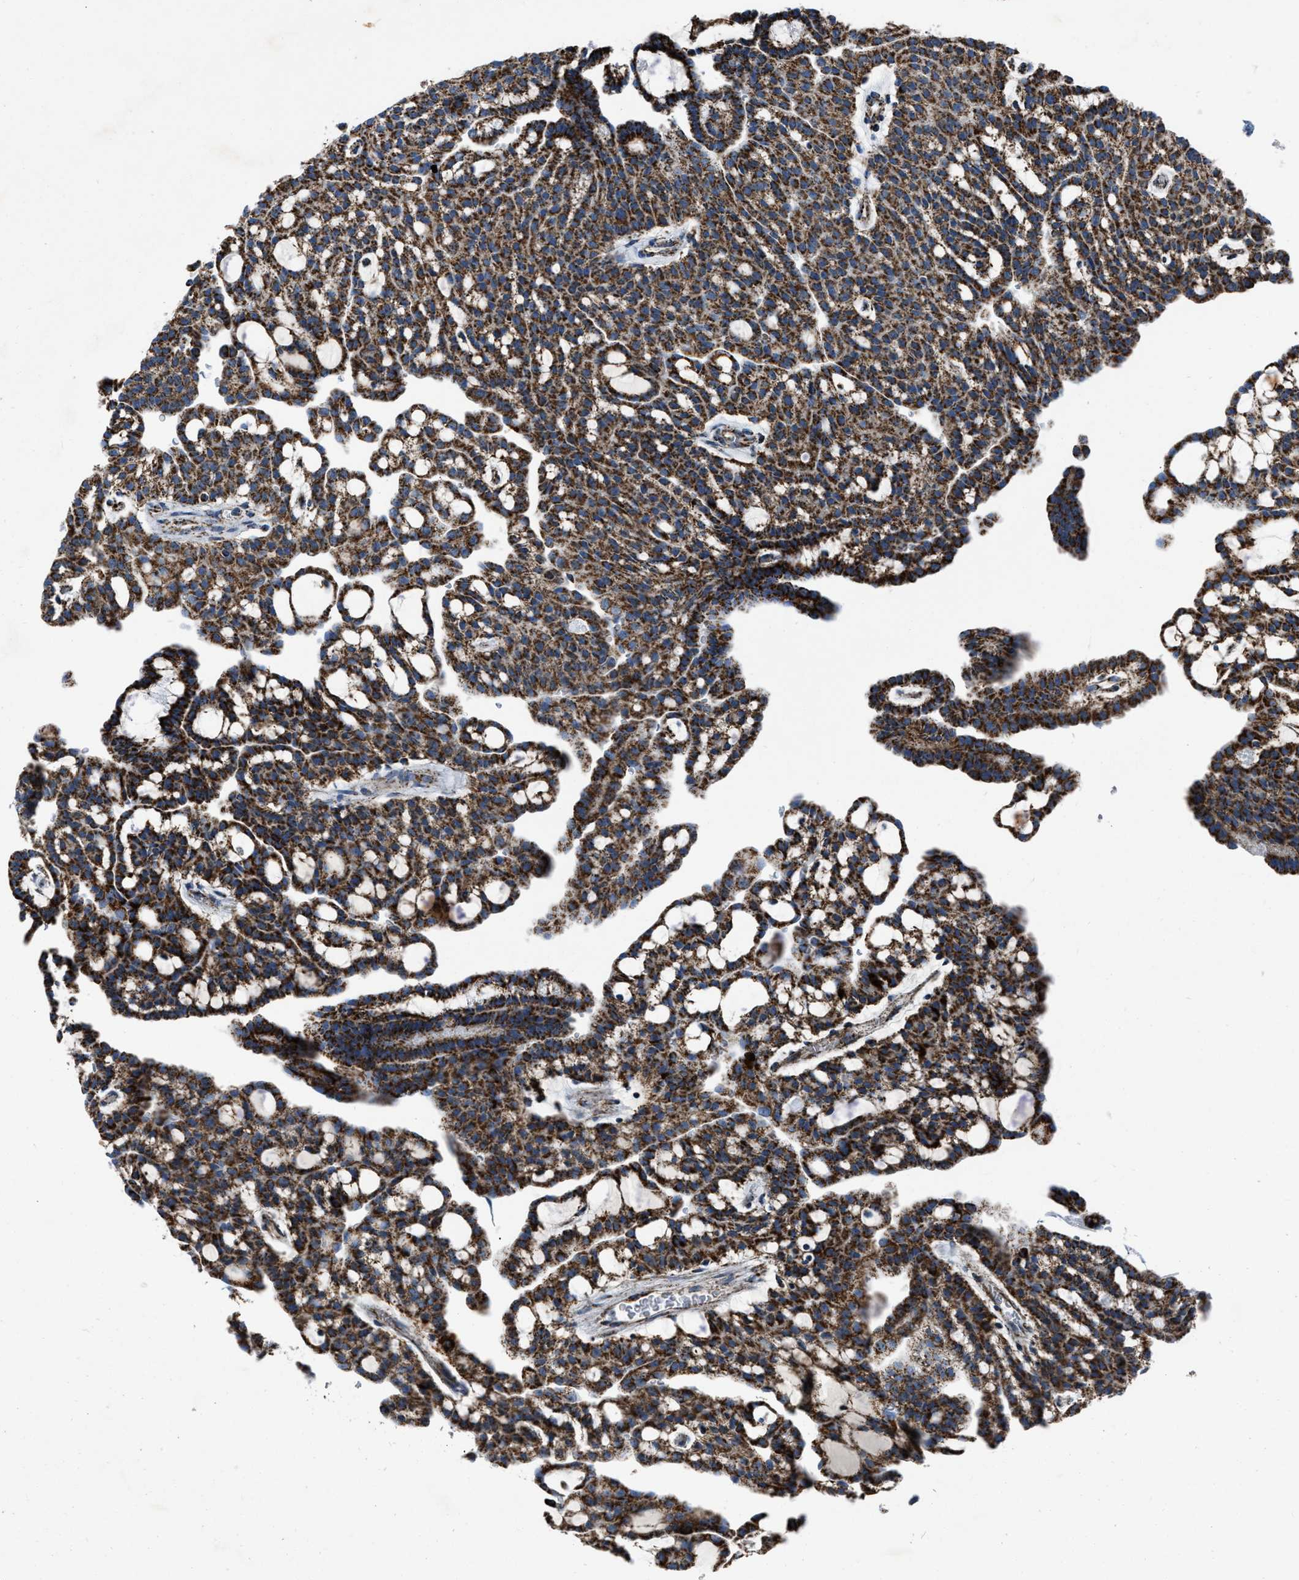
{"staining": {"intensity": "strong", "quantity": ">75%", "location": "cytoplasmic/membranous"}, "tissue": "renal cancer", "cell_type": "Tumor cells", "image_type": "cancer", "snomed": [{"axis": "morphology", "description": "Adenocarcinoma, NOS"}, {"axis": "topography", "description": "Kidney"}], "caption": "Strong cytoplasmic/membranous protein expression is identified in approximately >75% of tumor cells in renal cancer. The protein is stained brown, and the nuclei are stained in blue (DAB IHC with brightfield microscopy, high magnification).", "gene": "NSD3", "patient": {"sex": "male", "age": 63}}